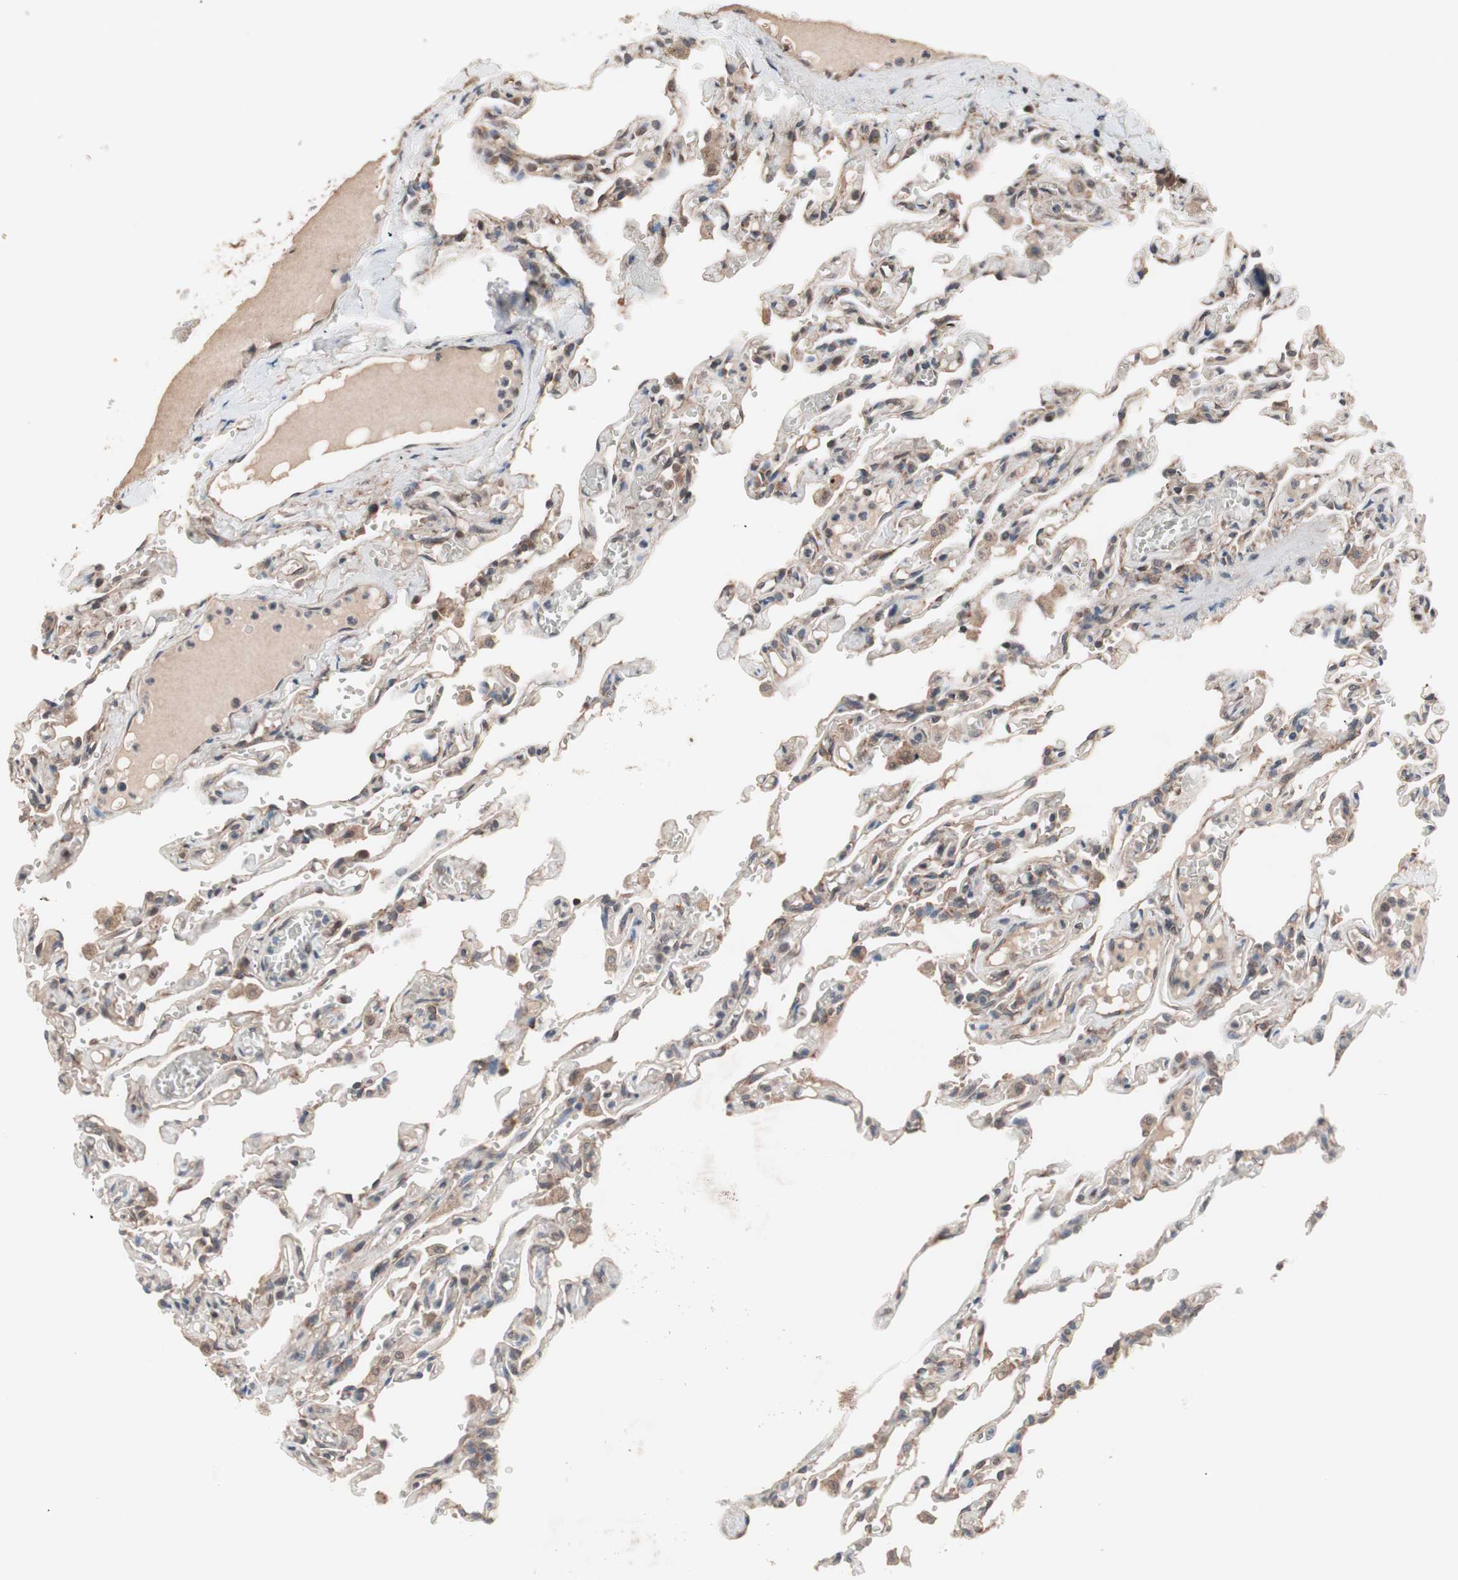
{"staining": {"intensity": "weak", "quantity": ">75%", "location": "cytoplasmic/membranous"}, "tissue": "lung", "cell_type": "Alveolar cells", "image_type": "normal", "snomed": [{"axis": "morphology", "description": "Normal tissue, NOS"}, {"axis": "topography", "description": "Lung"}], "caption": "Unremarkable lung displays weak cytoplasmic/membranous positivity in approximately >75% of alveolar cells, visualized by immunohistochemistry.", "gene": "IRS1", "patient": {"sex": "male", "age": 21}}